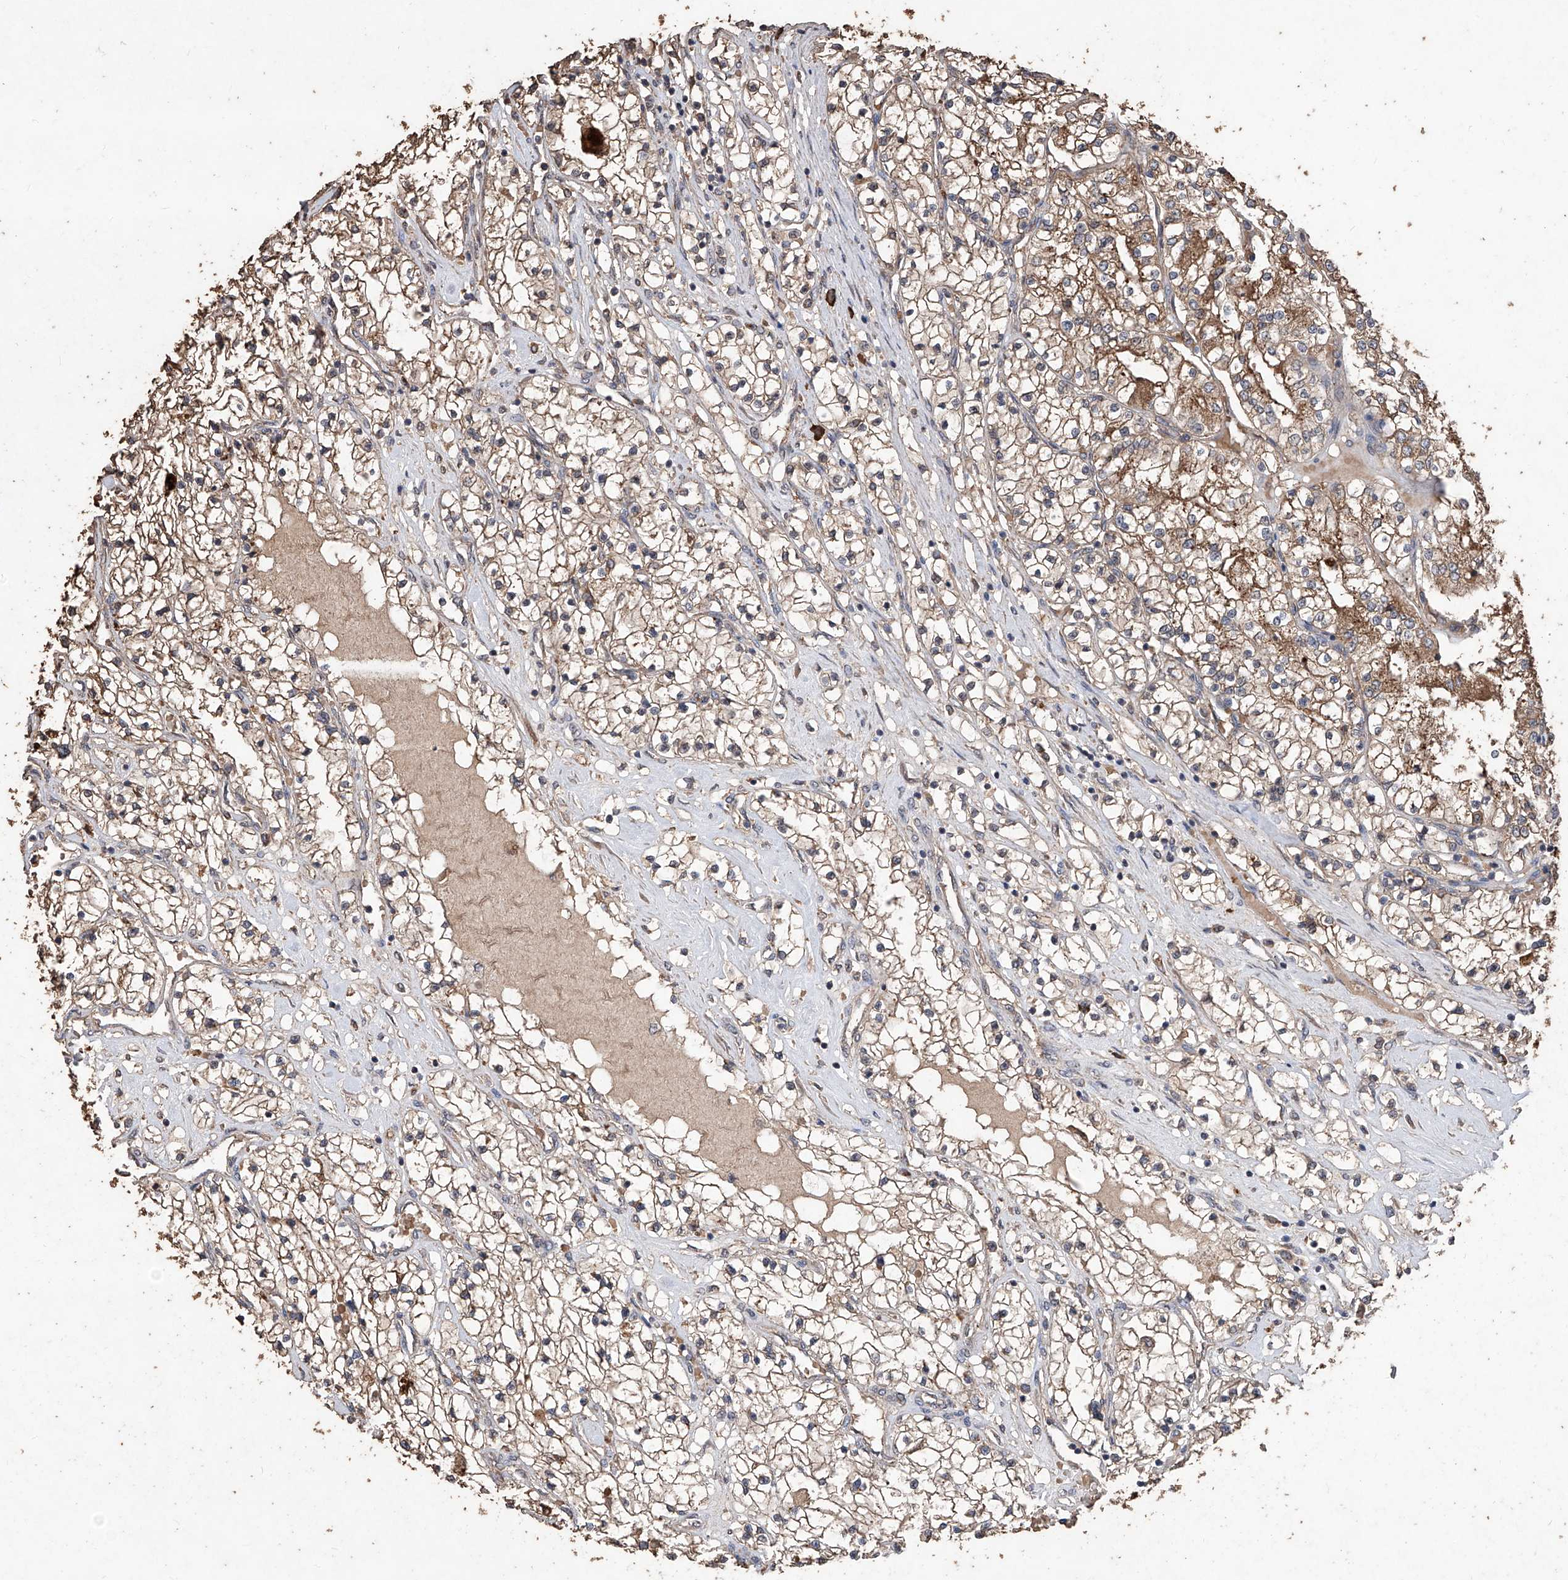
{"staining": {"intensity": "weak", "quantity": ">75%", "location": "cytoplasmic/membranous"}, "tissue": "renal cancer", "cell_type": "Tumor cells", "image_type": "cancer", "snomed": [{"axis": "morphology", "description": "Adenocarcinoma, NOS"}, {"axis": "topography", "description": "Kidney"}], "caption": "Tumor cells show low levels of weak cytoplasmic/membranous staining in approximately >75% of cells in human renal adenocarcinoma.", "gene": "EML1", "patient": {"sex": "male", "age": 68}}